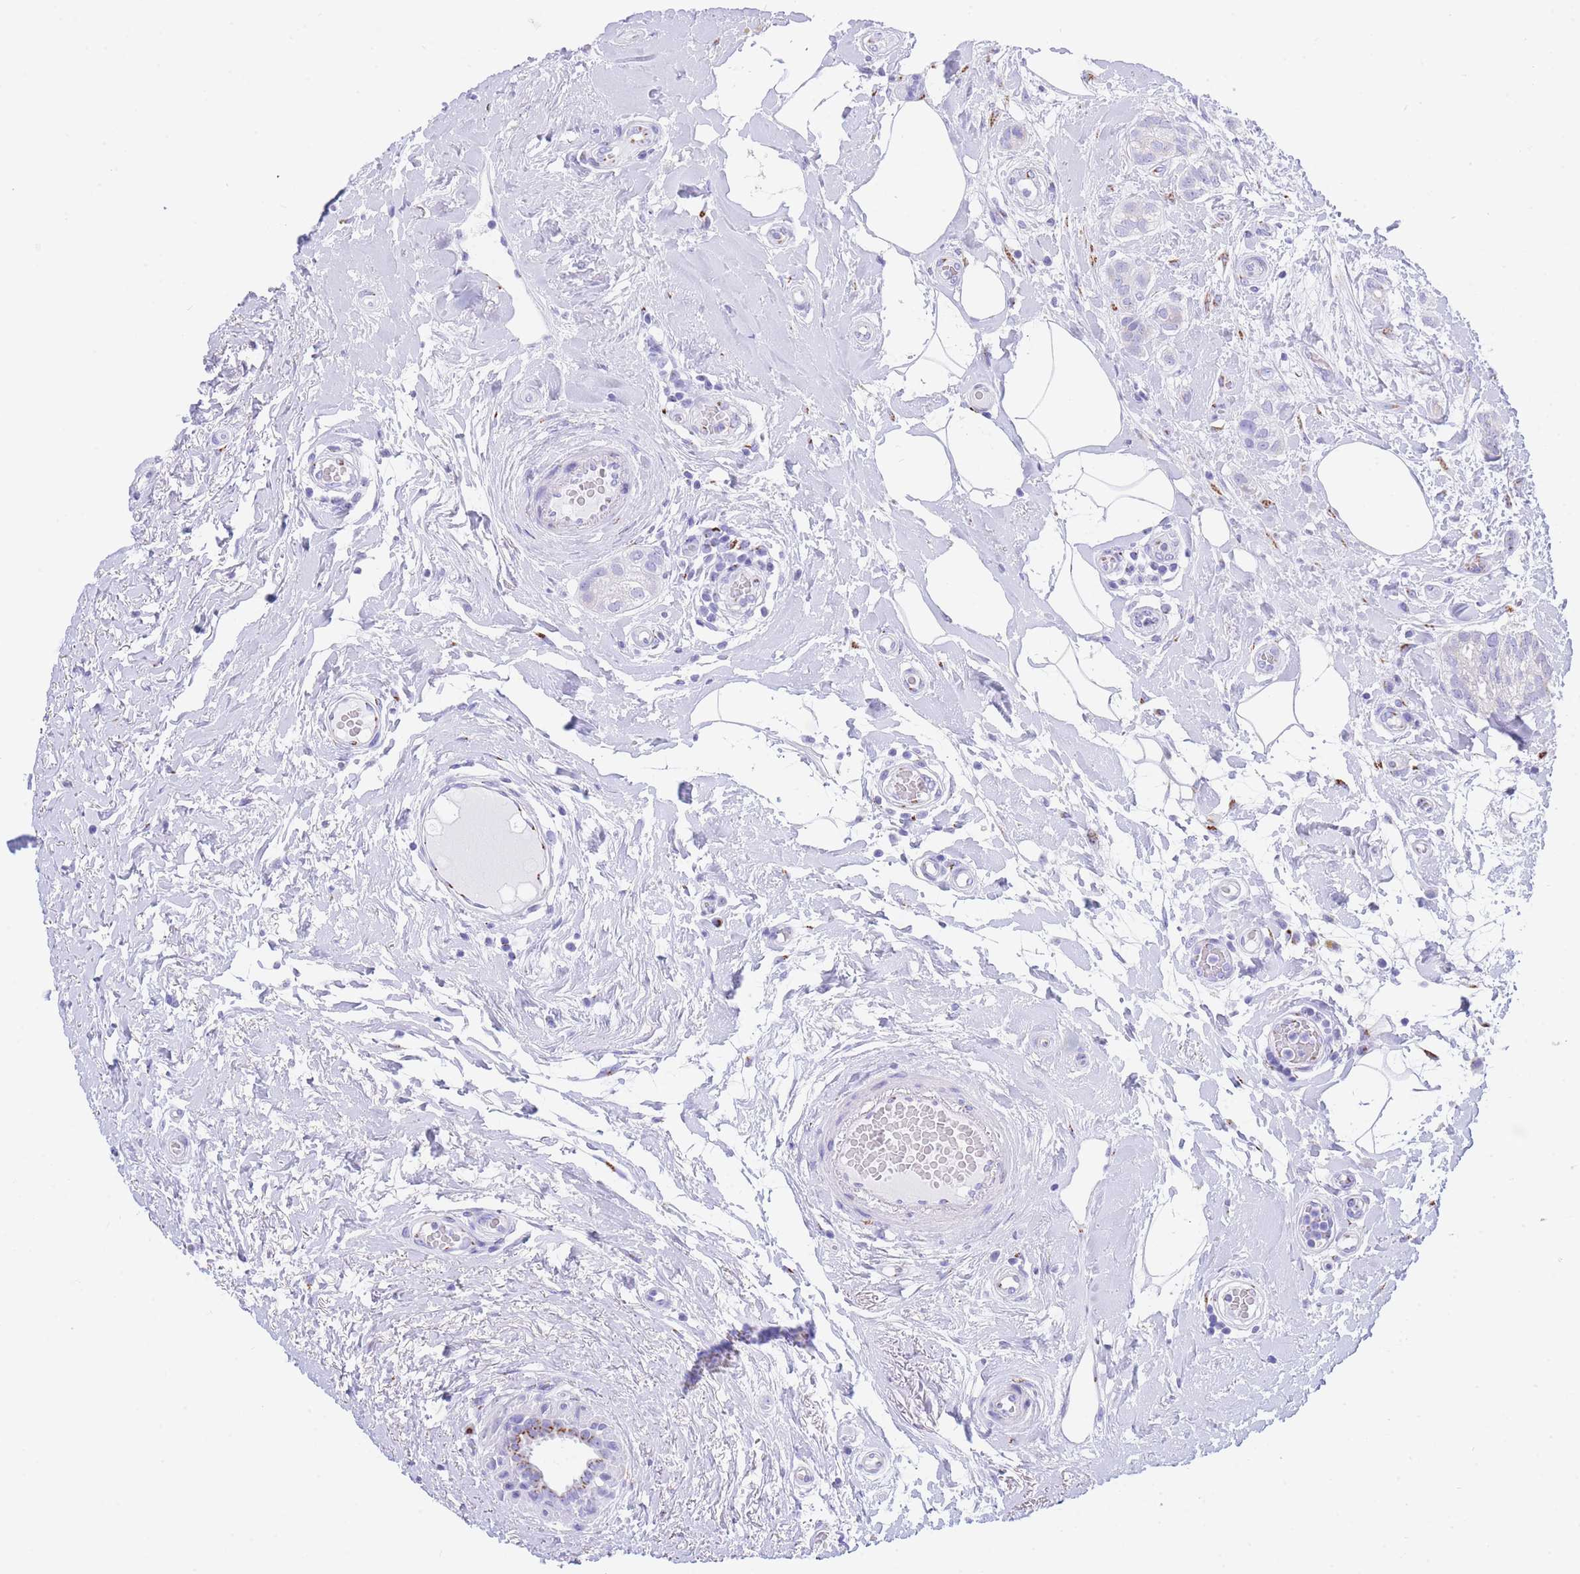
{"staining": {"intensity": "negative", "quantity": "none", "location": "none"}, "tissue": "breast cancer", "cell_type": "Tumor cells", "image_type": "cancer", "snomed": [{"axis": "morphology", "description": "Duct carcinoma"}, {"axis": "topography", "description": "Breast"}], "caption": "A photomicrograph of human breast invasive ductal carcinoma is negative for staining in tumor cells. (DAB IHC visualized using brightfield microscopy, high magnification).", "gene": "FAM3C", "patient": {"sex": "female", "age": 73}}